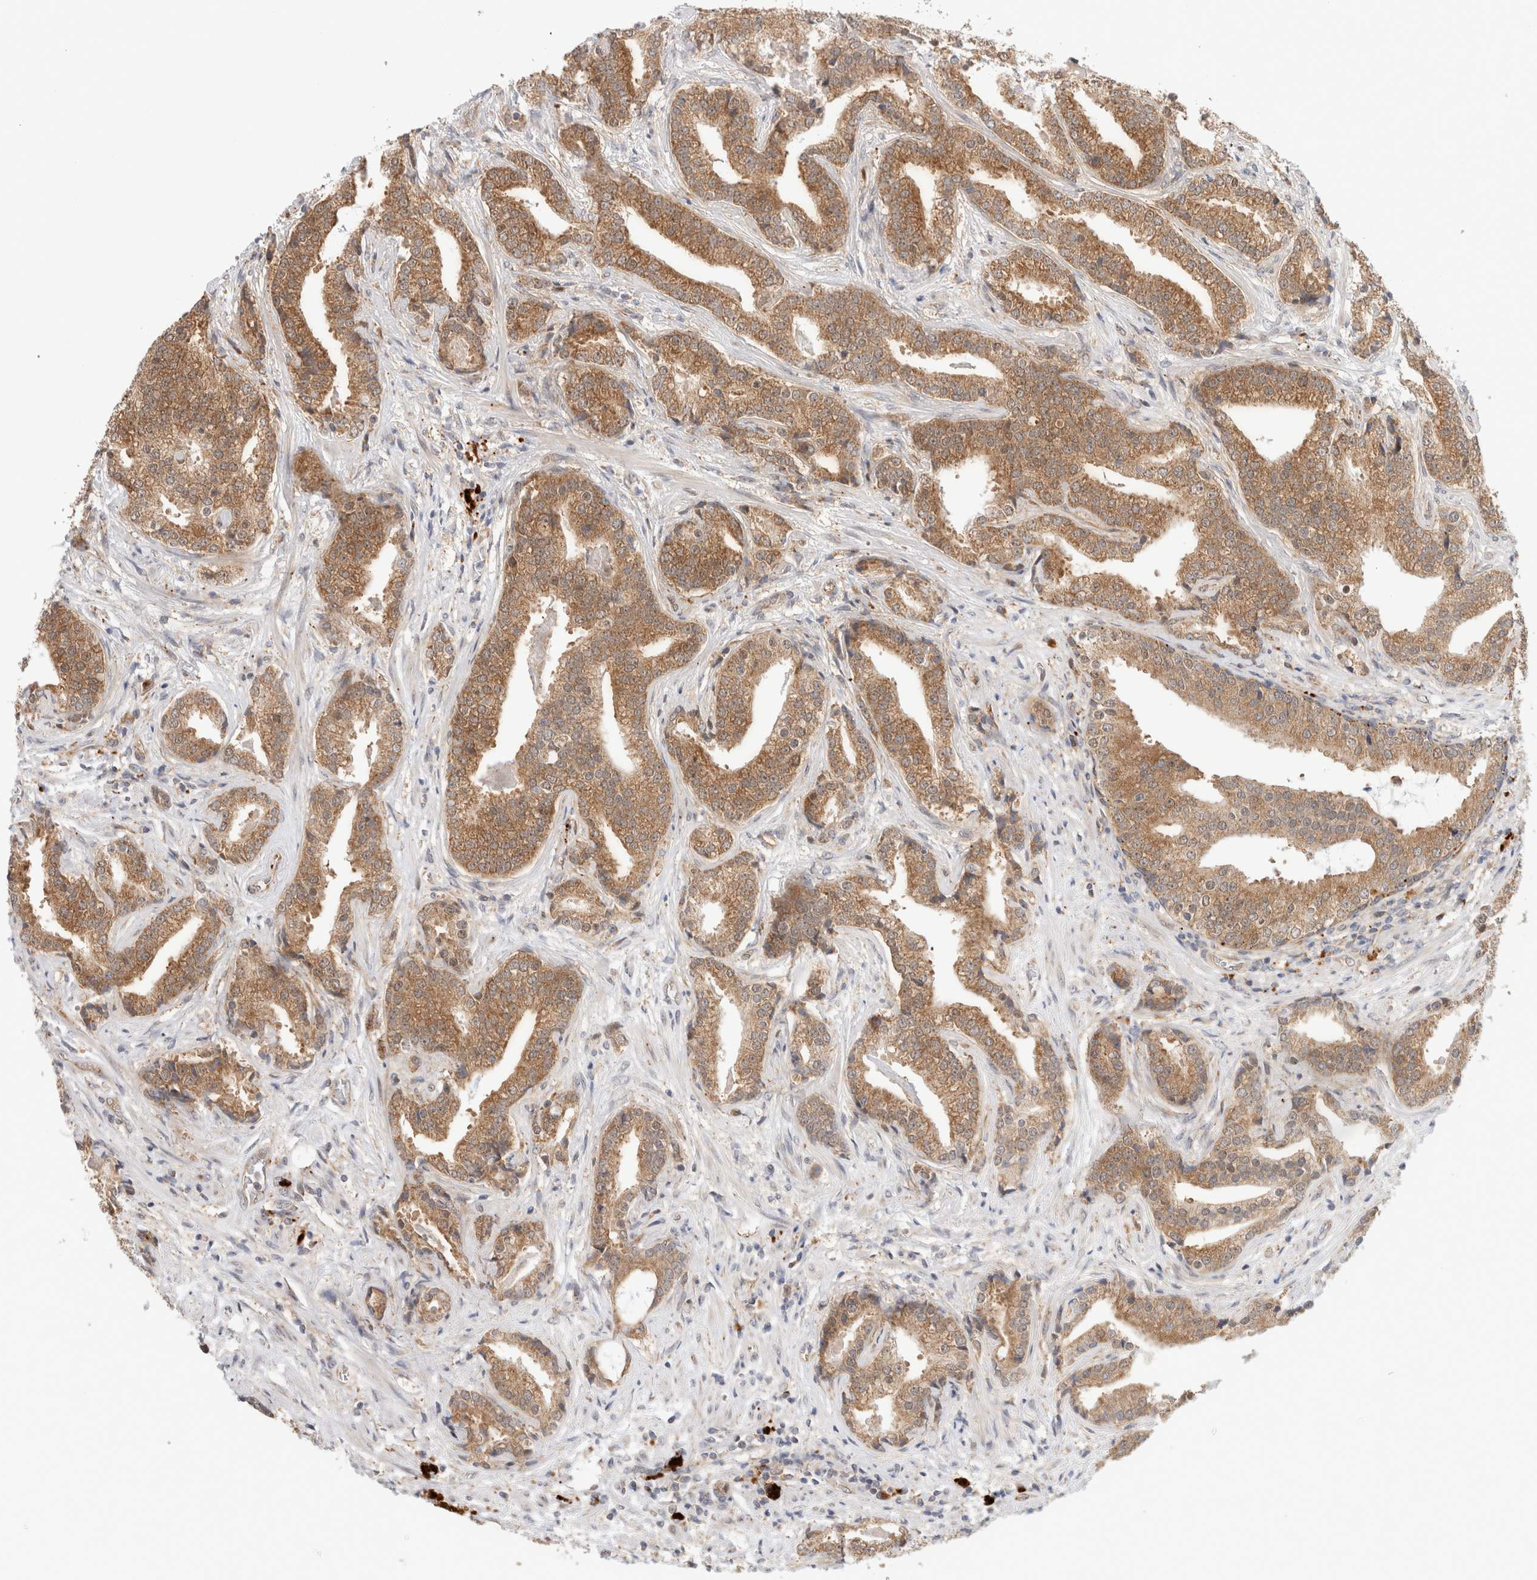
{"staining": {"intensity": "moderate", "quantity": ">75%", "location": "cytoplasmic/membranous"}, "tissue": "prostate cancer", "cell_type": "Tumor cells", "image_type": "cancer", "snomed": [{"axis": "morphology", "description": "Adenocarcinoma, Low grade"}, {"axis": "topography", "description": "Prostate"}], "caption": "Prostate cancer (adenocarcinoma (low-grade)) stained with IHC displays moderate cytoplasmic/membranous positivity in approximately >75% of tumor cells.", "gene": "ACTL9", "patient": {"sex": "male", "age": 67}}